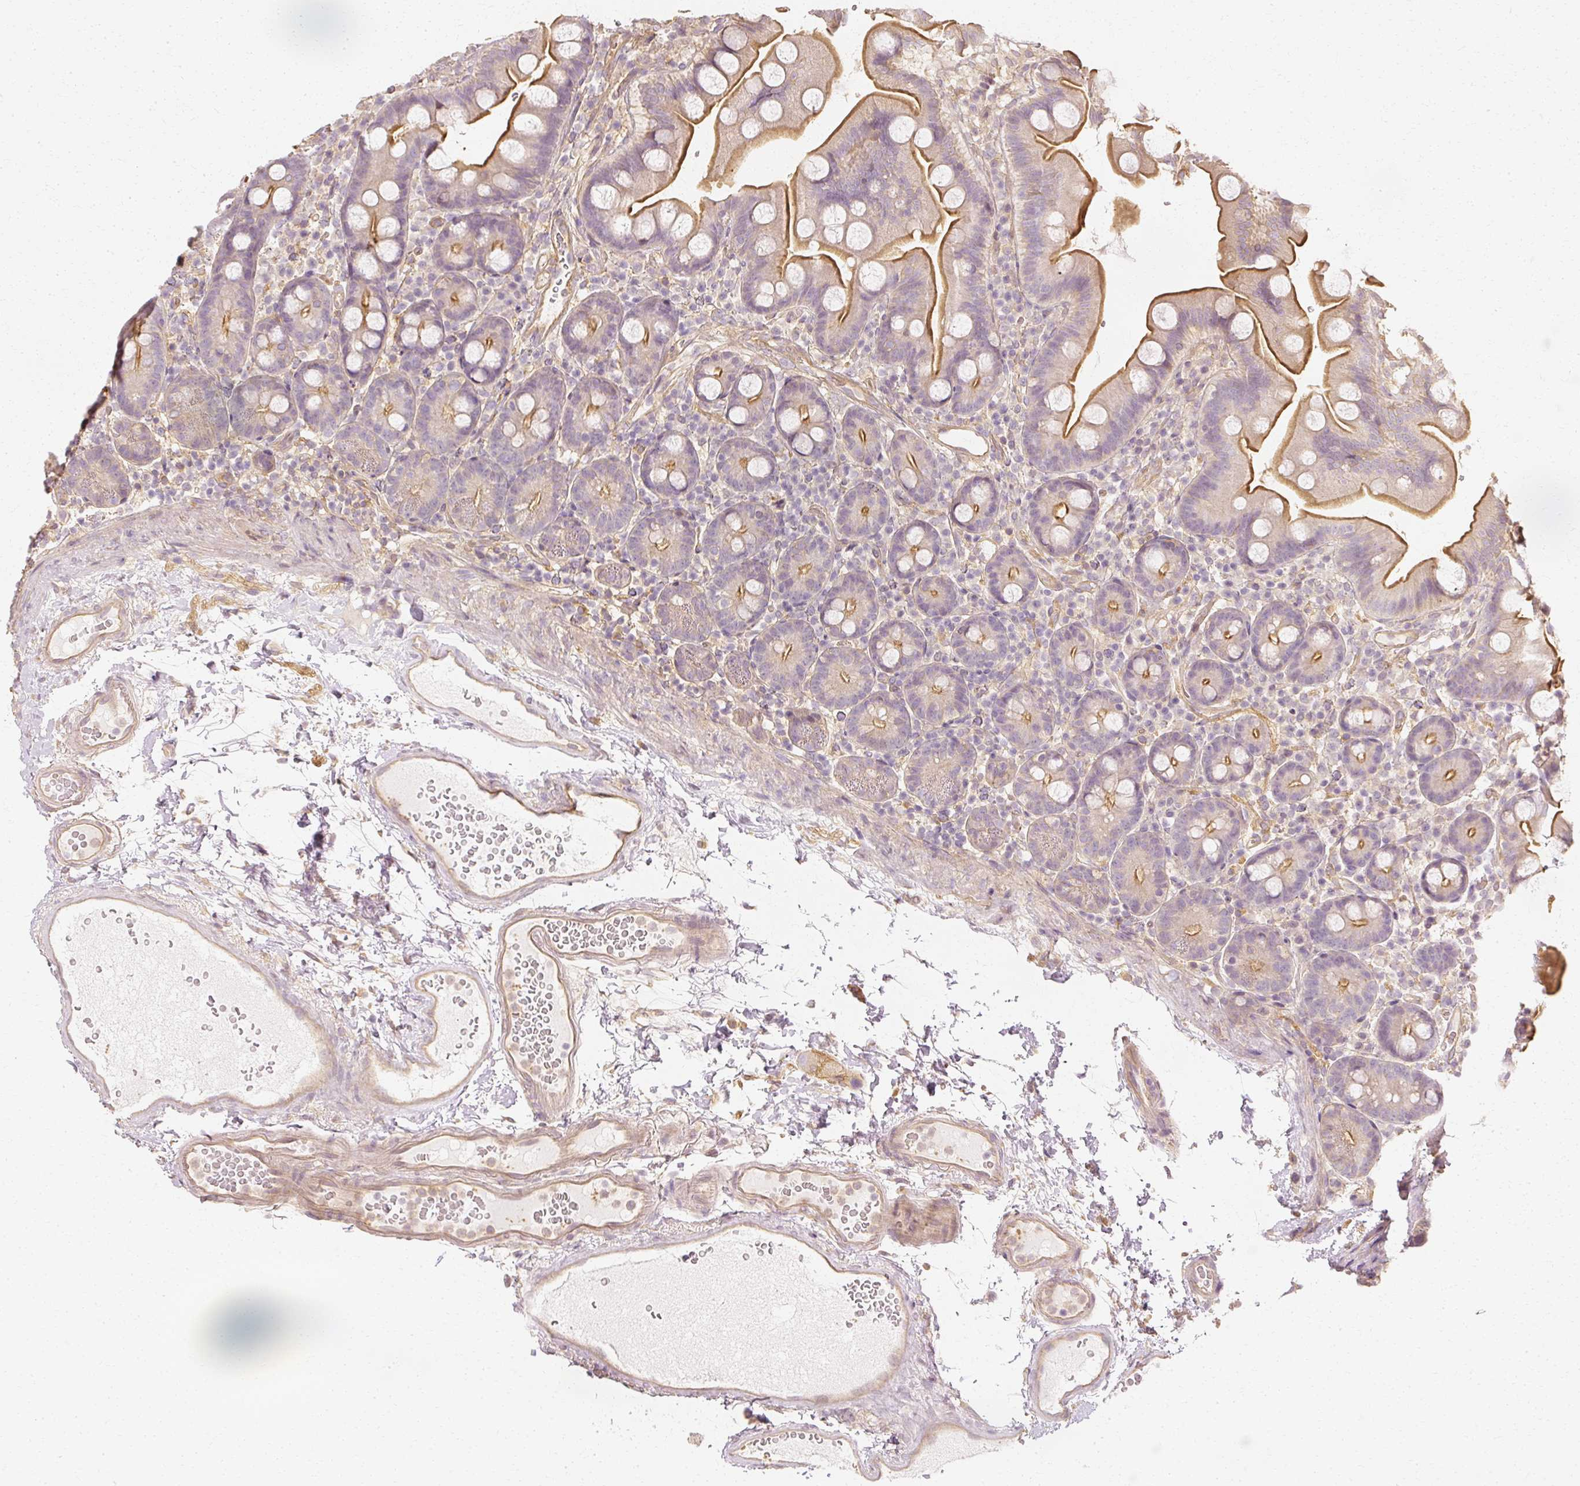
{"staining": {"intensity": "moderate", "quantity": "25%-75%", "location": "cytoplasmic/membranous"}, "tissue": "small intestine", "cell_type": "Glandular cells", "image_type": "normal", "snomed": [{"axis": "morphology", "description": "Normal tissue, NOS"}, {"axis": "topography", "description": "Small intestine"}], "caption": "This is an image of immunohistochemistry staining of normal small intestine, which shows moderate expression in the cytoplasmic/membranous of glandular cells.", "gene": "GNAQ", "patient": {"sex": "female", "age": 68}}